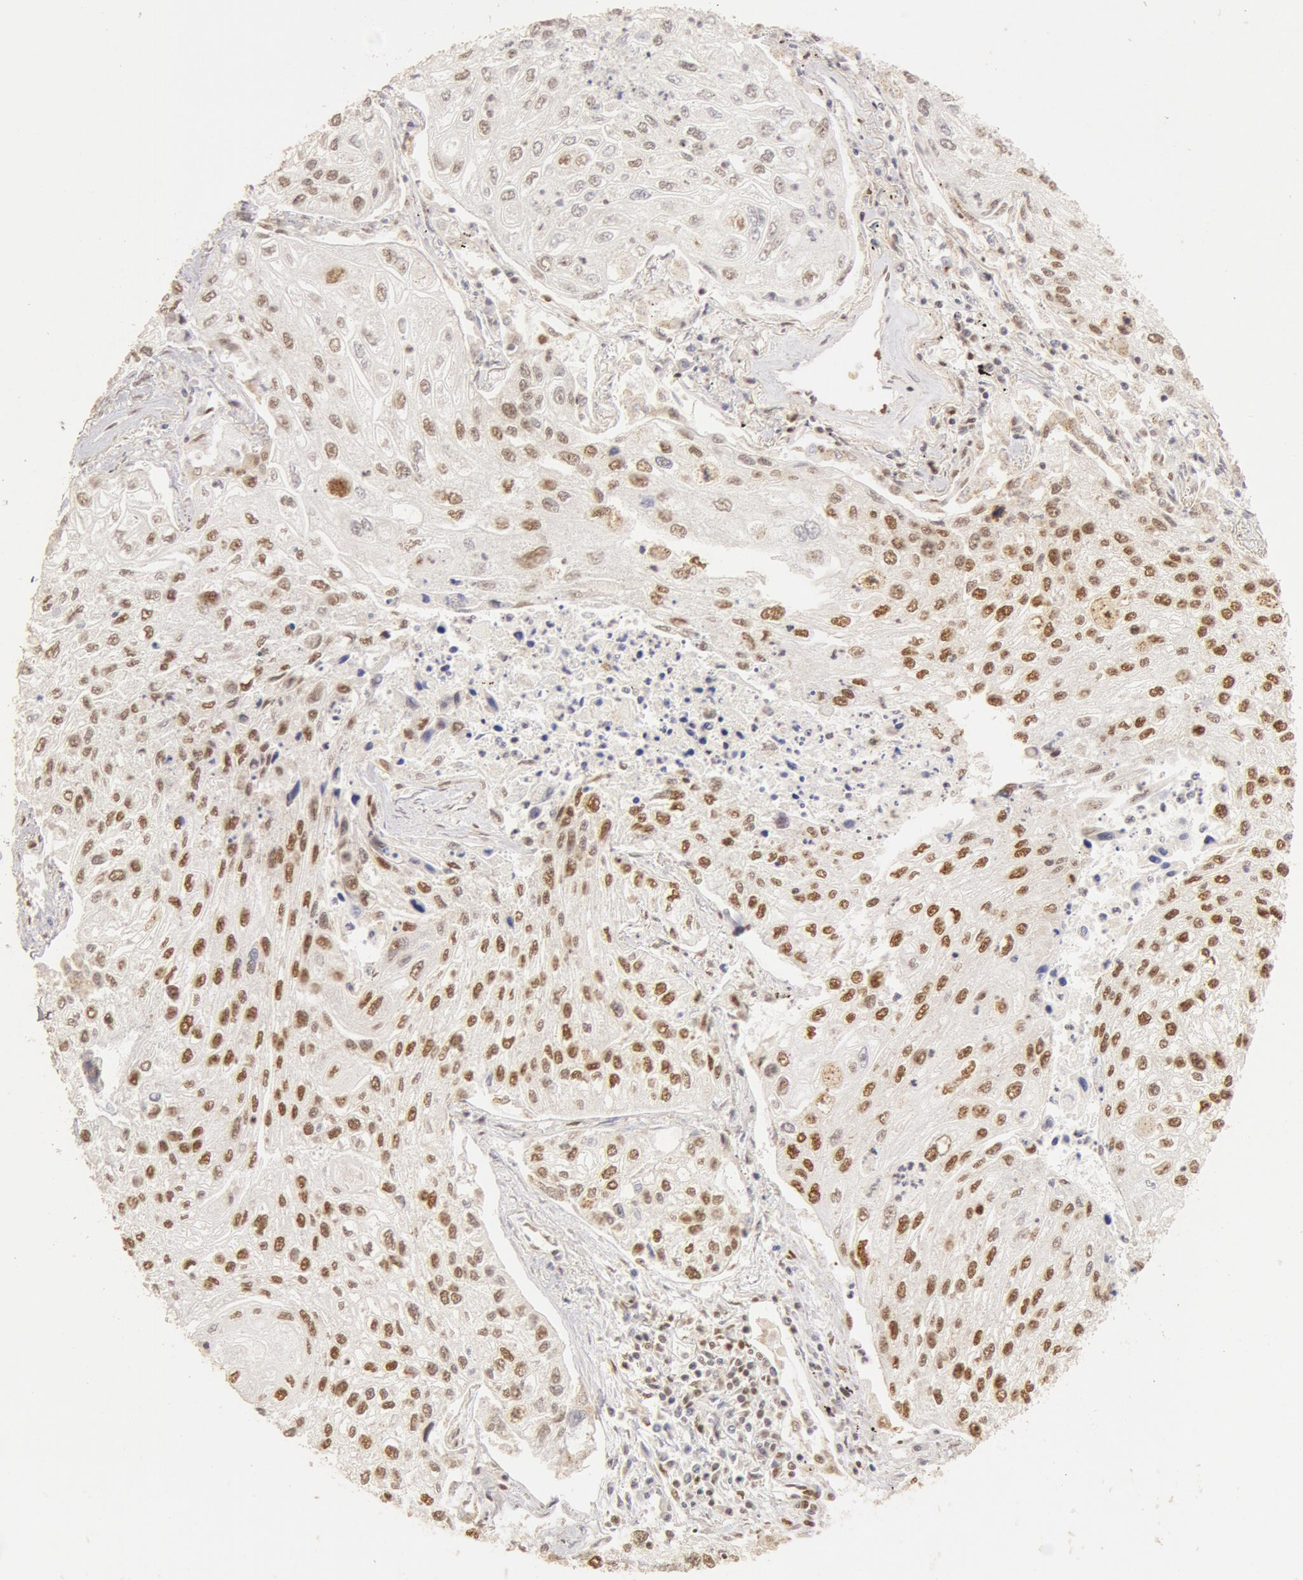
{"staining": {"intensity": "moderate", "quantity": ">75%", "location": "nuclear"}, "tissue": "lung cancer", "cell_type": "Tumor cells", "image_type": "cancer", "snomed": [{"axis": "morphology", "description": "Squamous cell carcinoma, NOS"}, {"axis": "topography", "description": "Lung"}], "caption": "The image shows staining of squamous cell carcinoma (lung), revealing moderate nuclear protein expression (brown color) within tumor cells.", "gene": "SNRNP70", "patient": {"sex": "male", "age": 75}}